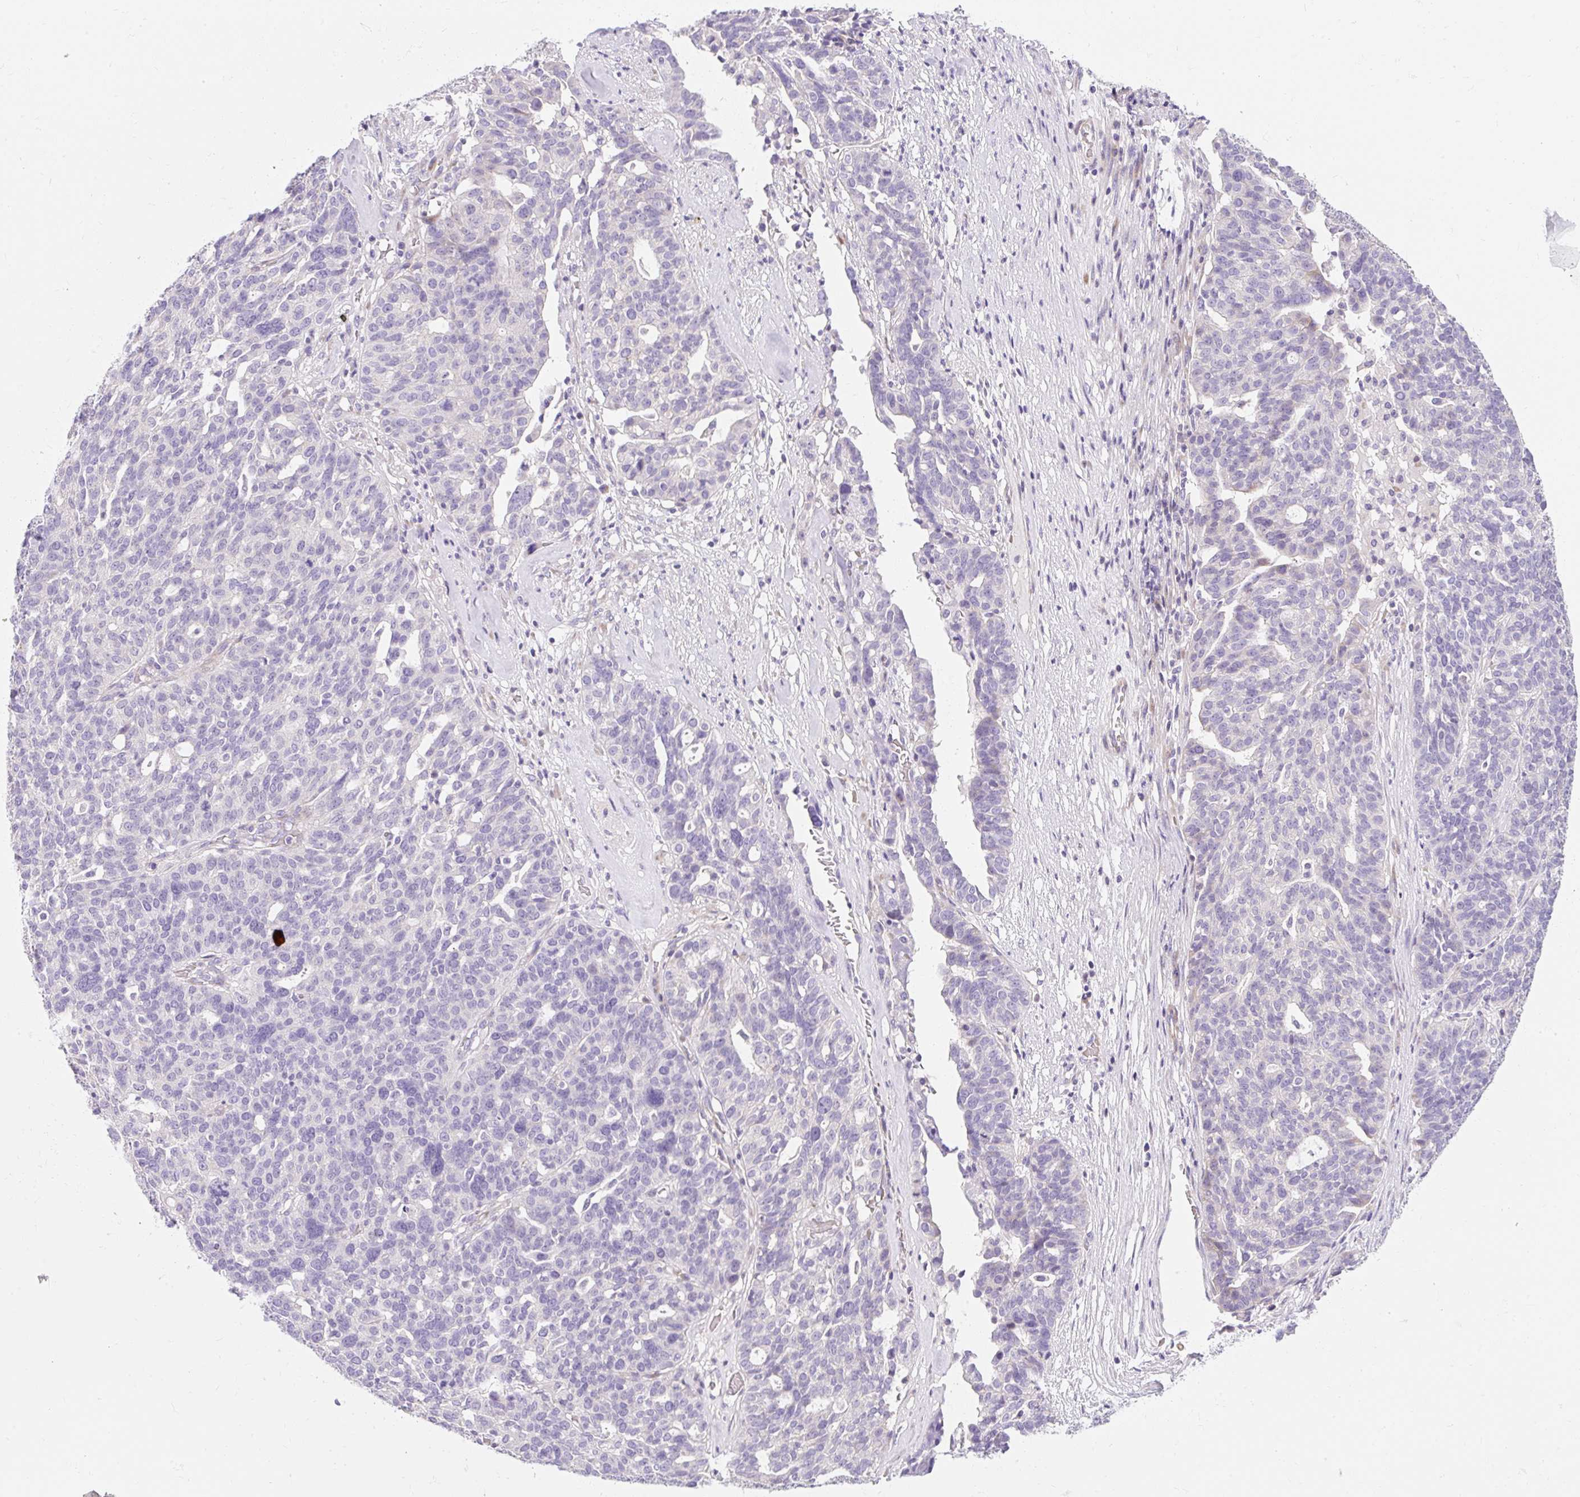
{"staining": {"intensity": "negative", "quantity": "none", "location": "none"}, "tissue": "ovarian cancer", "cell_type": "Tumor cells", "image_type": "cancer", "snomed": [{"axis": "morphology", "description": "Cystadenocarcinoma, serous, NOS"}, {"axis": "topography", "description": "Ovary"}], "caption": "The photomicrograph reveals no staining of tumor cells in ovarian serous cystadenocarcinoma.", "gene": "DTX4", "patient": {"sex": "female", "age": 59}}